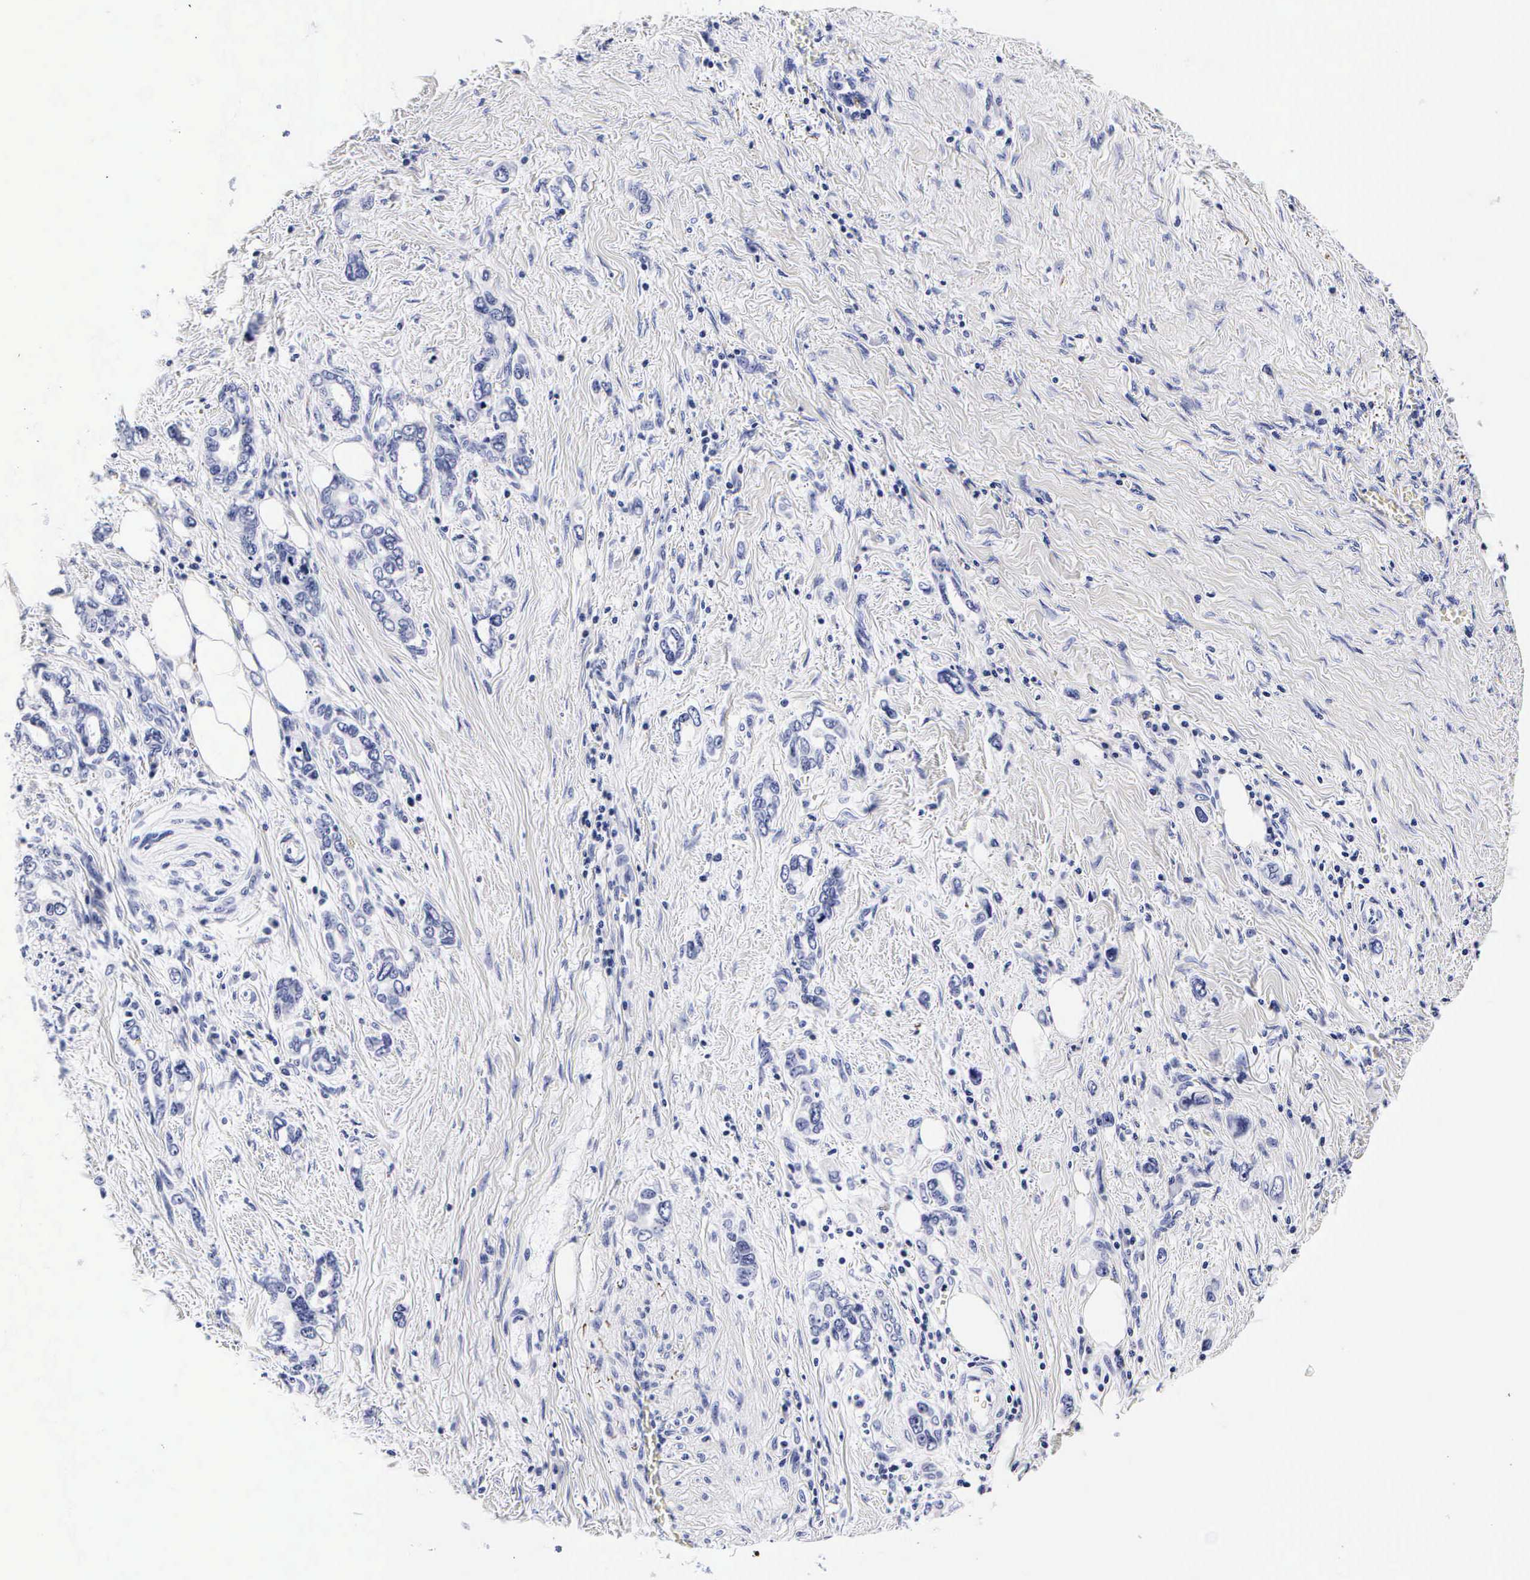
{"staining": {"intensity": "negative", "quantity": "none", "location": "none"}, "tissue": "stomach cancer", "cell_type": "Tumor cells", "image_type": "cancer", "snomed": [{"axis": "morphology", "description": "Adenocarcinoma, NOS"}, {"axis": "topography", "description": "Stomach"}], "caption": "The immunohistochemistry (IHC) histopathology image has no significant staining in tumor cells of adenocarcinoma (stomach) tissue.", "gene": "RNASE6", "patient": {"sex": "male", "age": 78}}